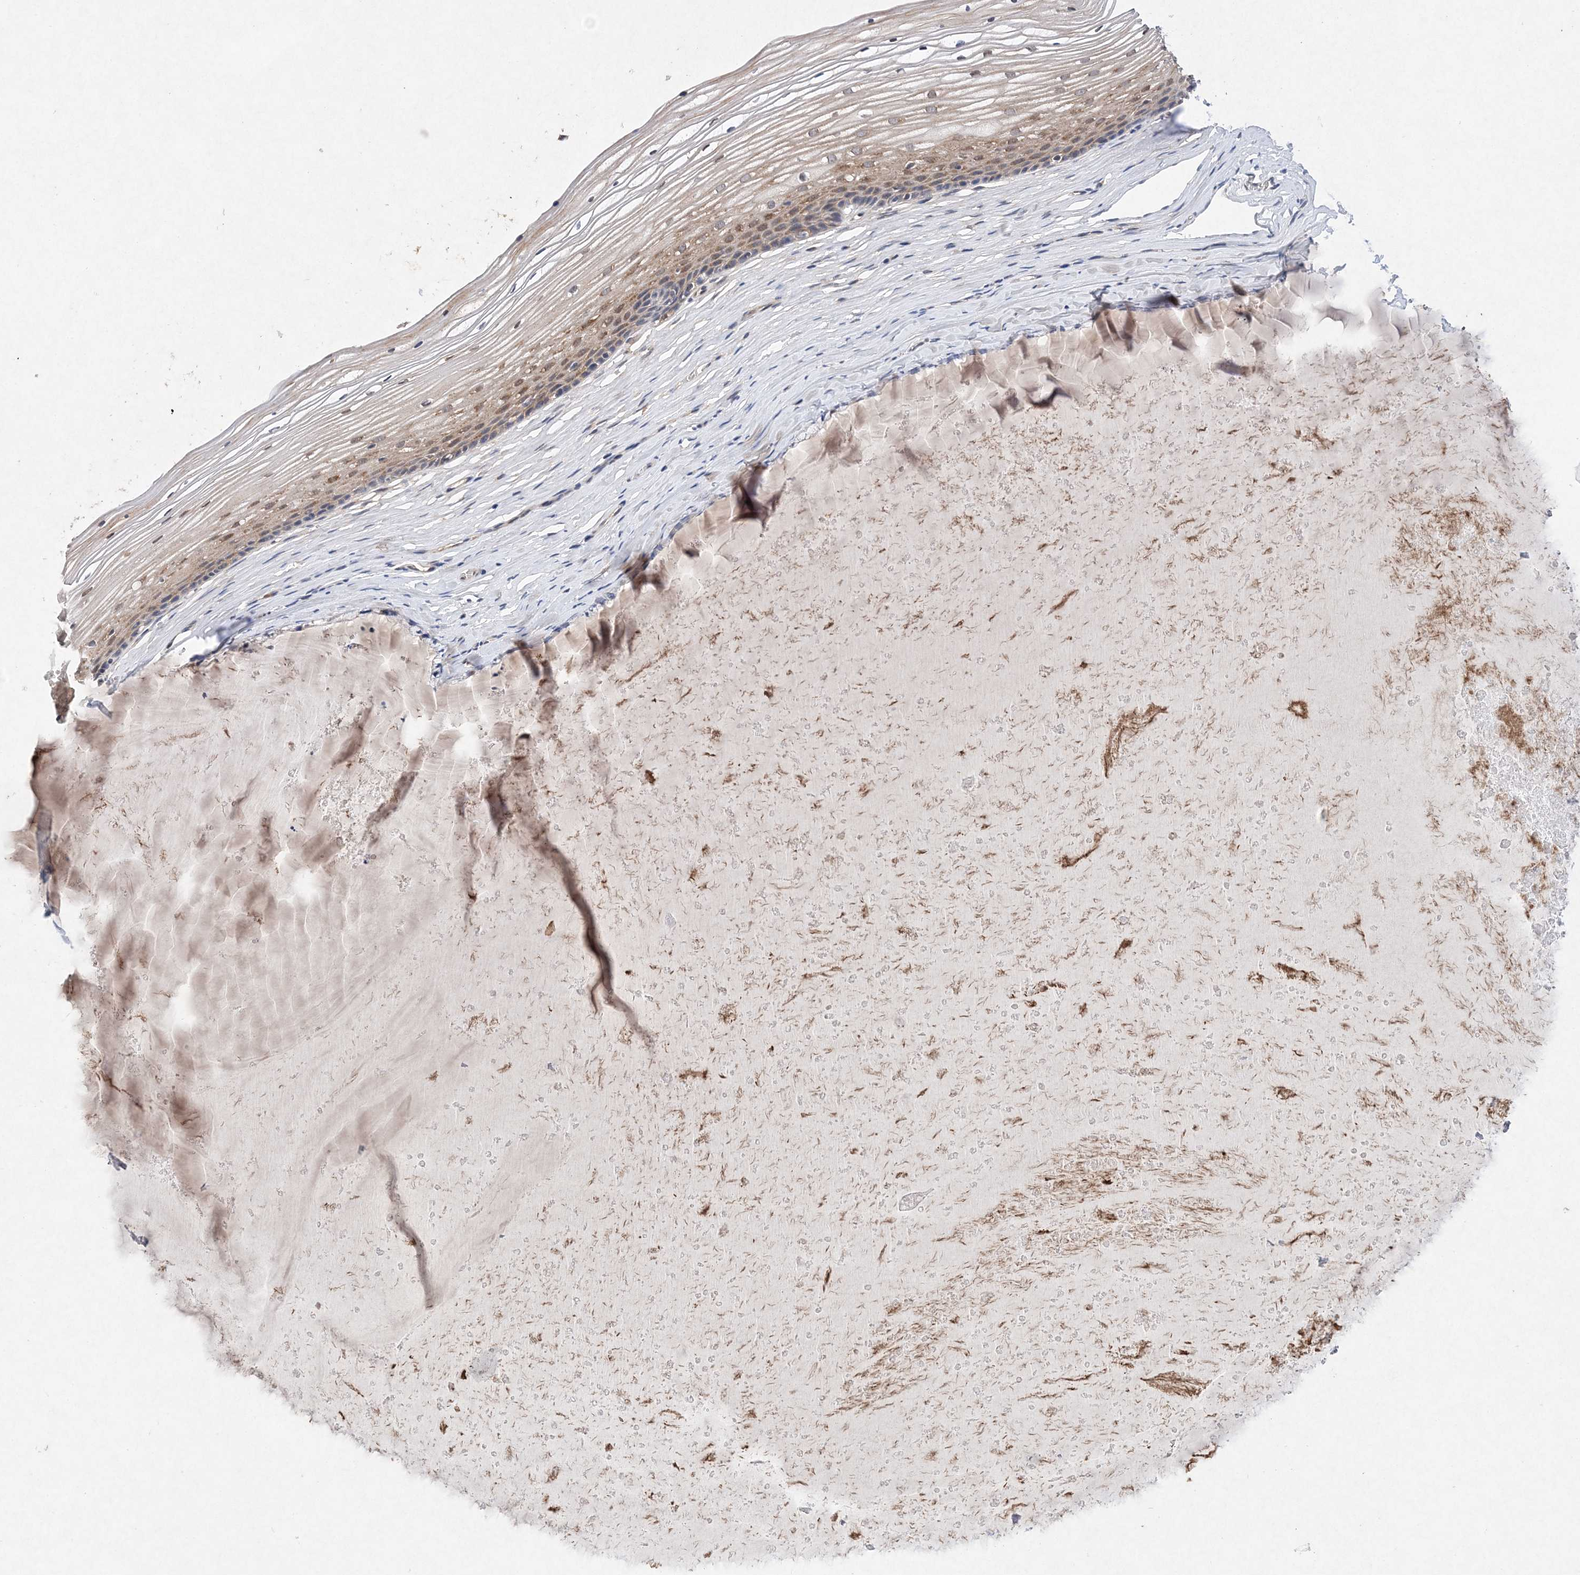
{"staining": {"intensity": "moderate", "quantity": ">75%", "location": "cytoplasmic/membranous"}, "tissue": "vagina", "cell_type": "Squamous epithelial cells", "image_type": "normal", "snomed": [{"axis": "morphology", "description": "Normal tissue, NOS"}, {"axis": "topography", "description": "Vagina"}, {"axis": "topography", "description": "Cervix"}], "caption": "A micrograph showing moderate cytoplasmic/membranous positivity in about >75% of squamous epithelial cells in normal vagina, as visualized by brown immunohistochemical staining.", "gene": "PROSER1", "patient": {"sex": "female", "age": 40}}